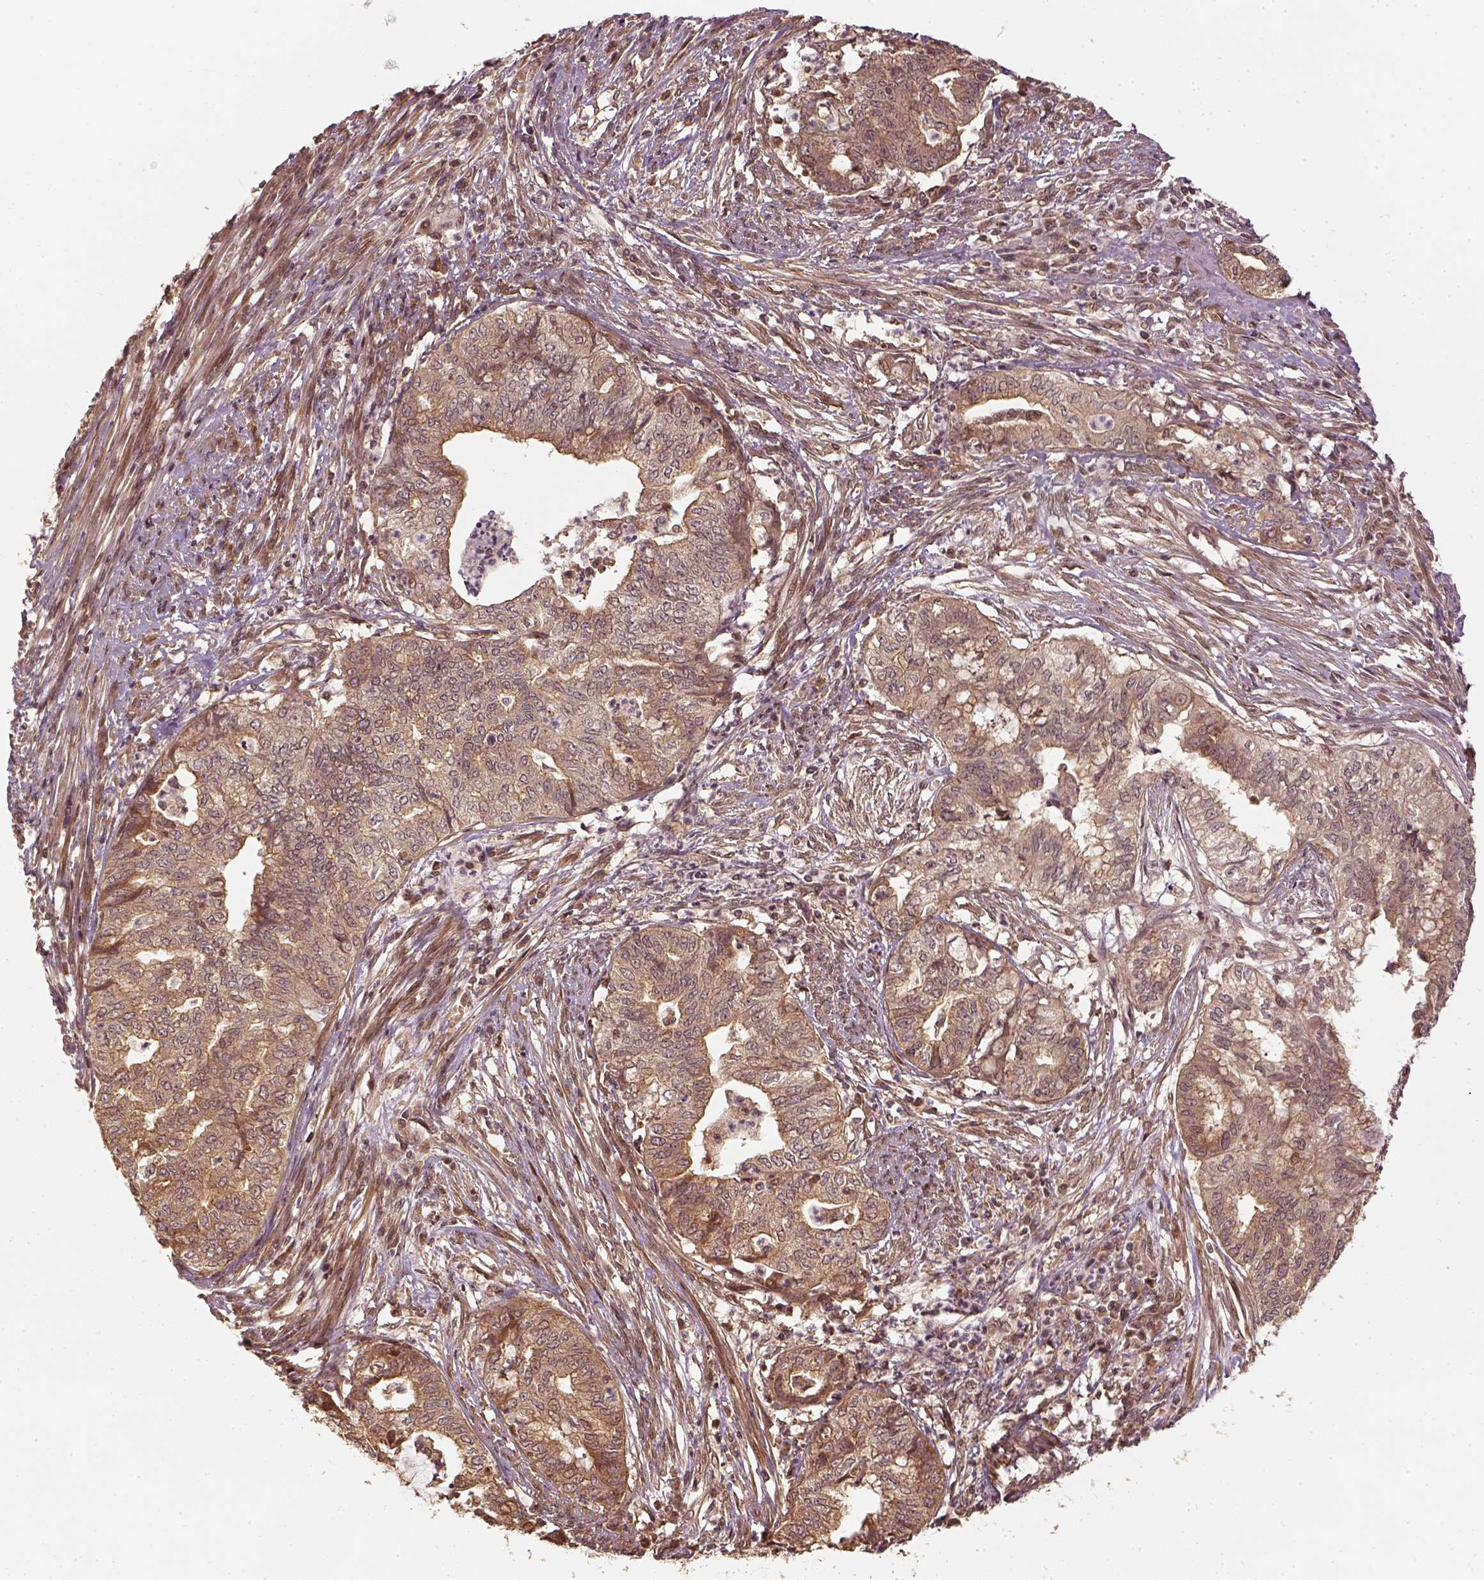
{"staining": {"intensity": "moderate", "quantity": ">75%", "location": "cytoplasmic/membranous"}, "tissue": "endometrial cancer", "cell_type": "Tumor cells", "image_type": "cancer", "snomed": [{"axis": "morphology", "description": "Adenocarcinoma, NOS"}, {"axis": "topography", "description": "Endometrium"}], "caption": "An immunohistochemistry image of tumor tissue is shown. Protein staining in brown shows moderate cytoplasmic/membranous positivity in adenocarcinoma (endometrial) within tumor cells.", "gene": "VEGFA", "patient": {"sex": "female", "age": 79}}